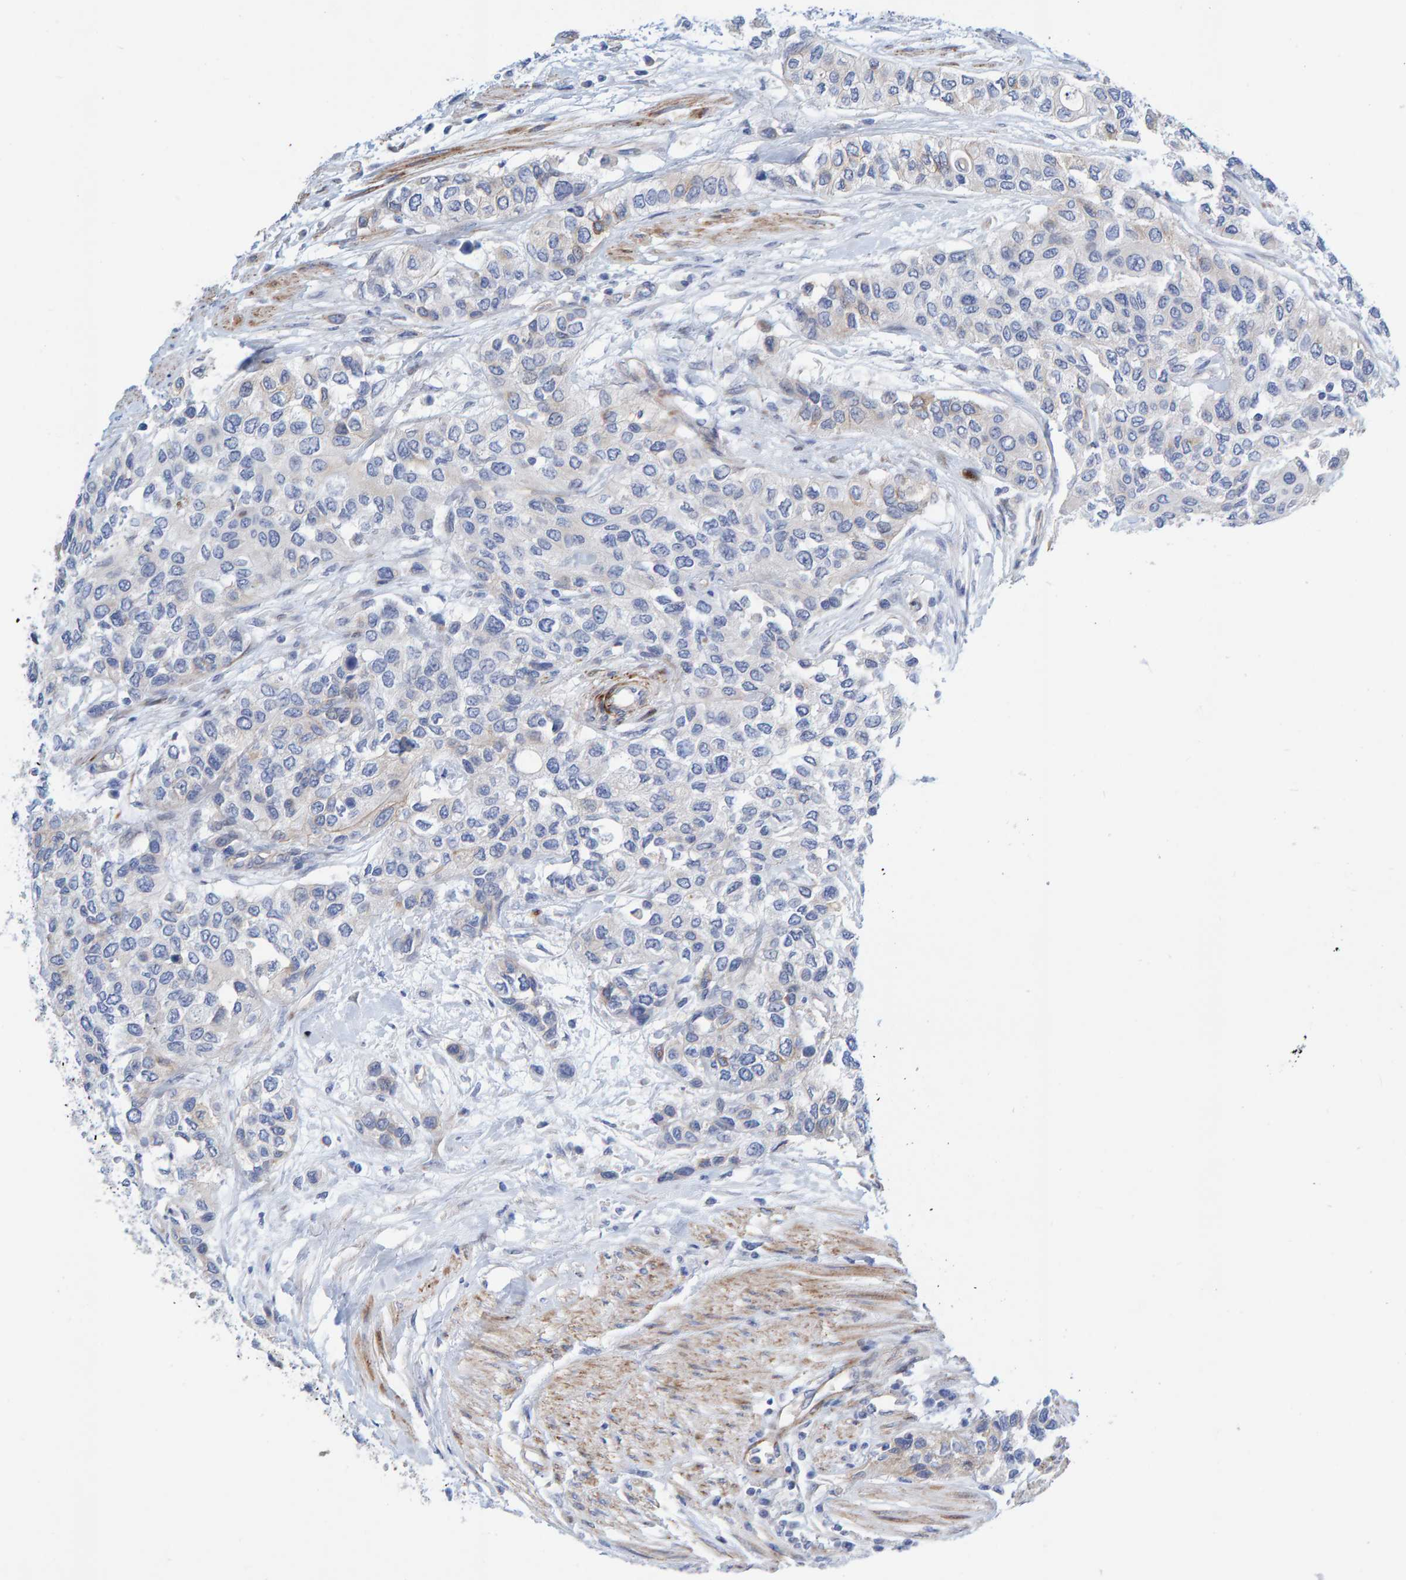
{"staining": {"intensity": "negative", "quantity": "none", "location": "none"}, "tissue": "urothelial cancer", "cell_type": "Tumor cells", "image_type": "cancer", "snomed": [{"axis": "morphology", "description": "Urothelial carcinoma, High grade"}, {"axis": "topography", "description": "Urinary bladder"}], "caption": "Tumor cells are negative for brown protein staining in urothelial cancer.", "gene": "POLG2", "patient": {"sex": "female", "age": 56}}